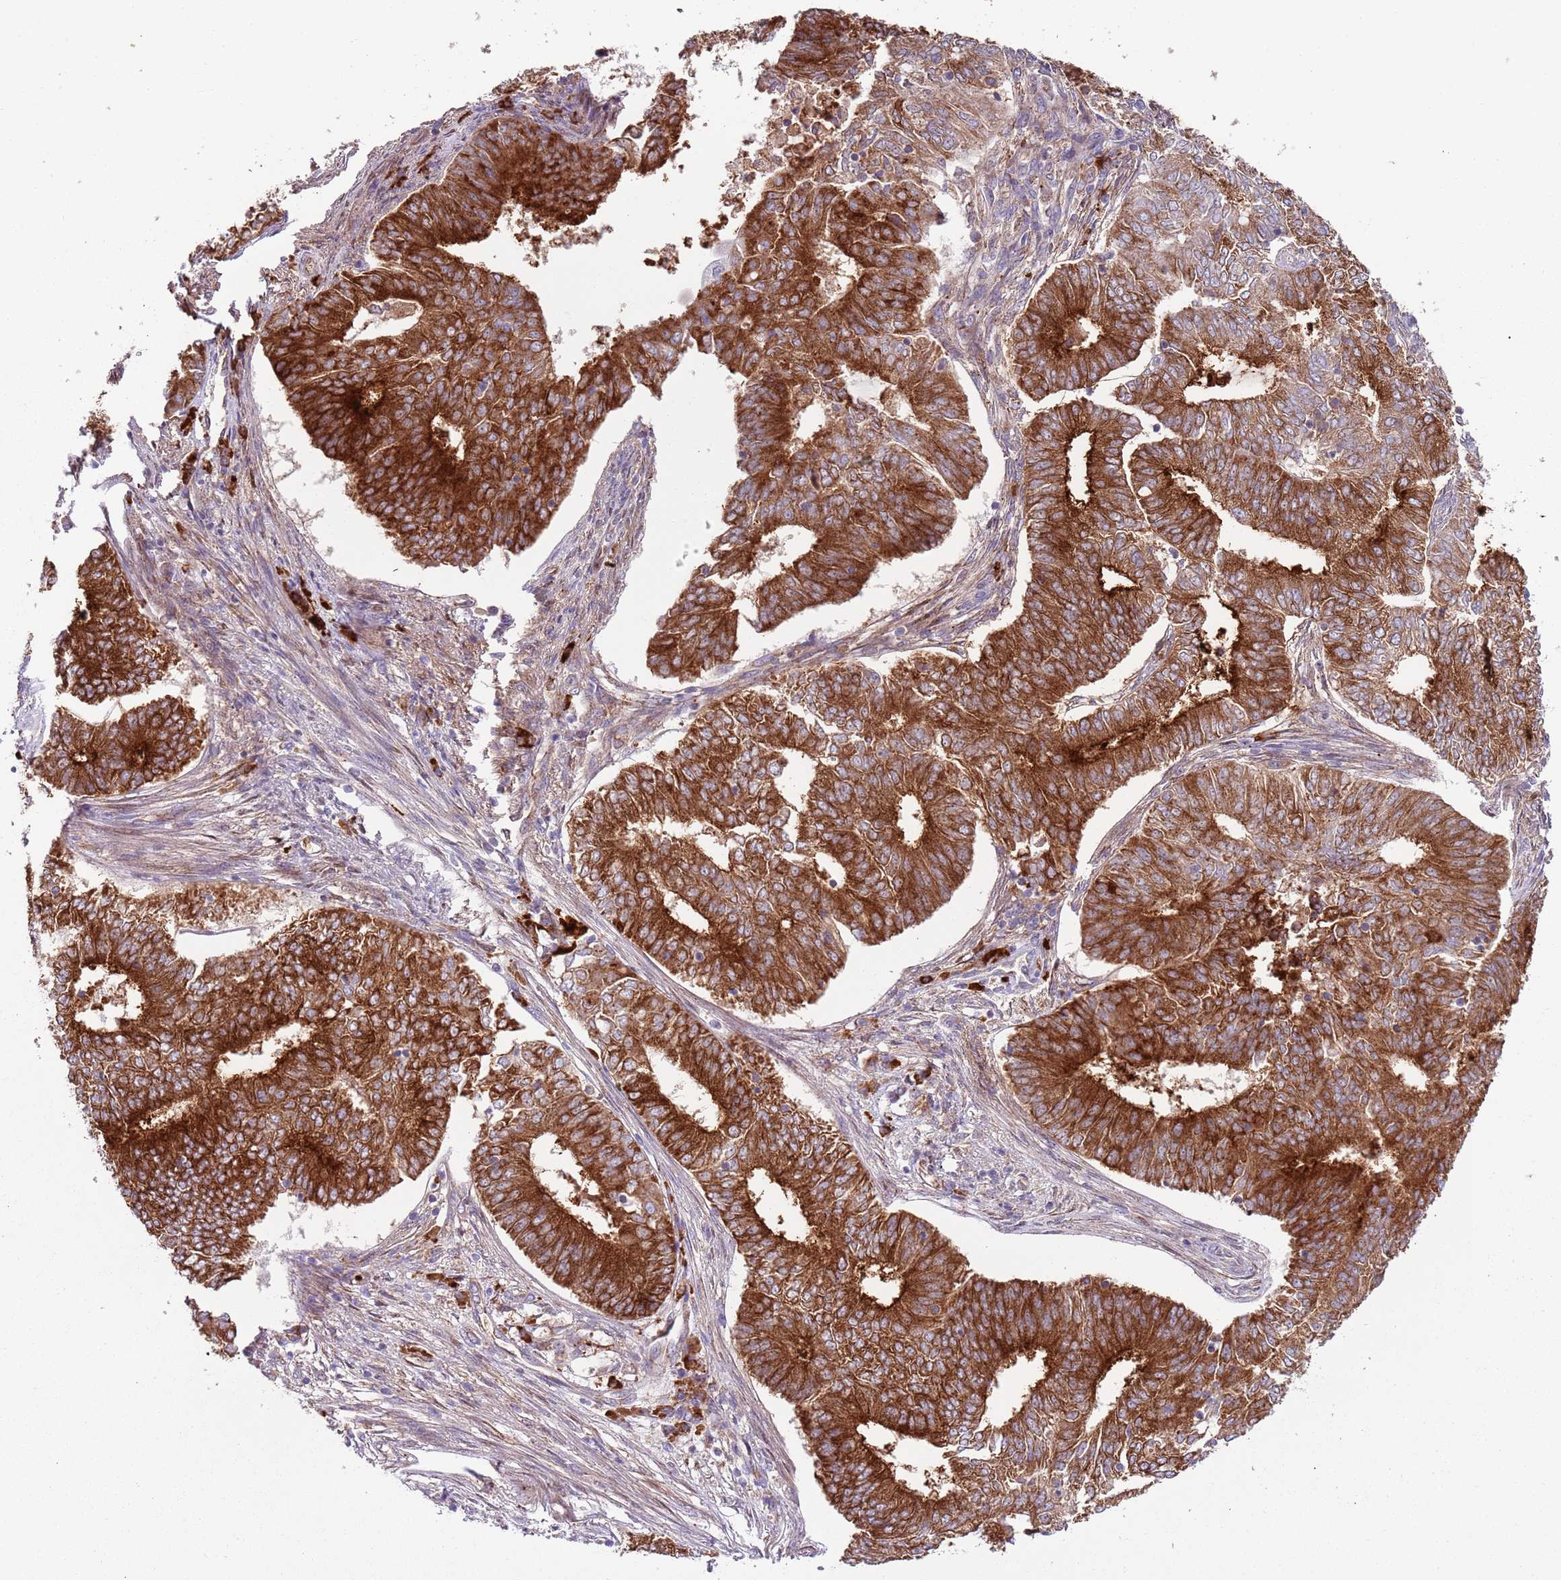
{"staining": {"intensity": "strong", "quantity": ">75%", "location": "cytoplasmic/membranous"}, "tissue": "endometrial cancer", "cell_type": "Tumor cells", "image_type": "cancer", "snomed": [{"axis": "morphology", "description": "Adenocarcinoma, NOS"}, {"axis": "topography", "description": "Endometrium"}], "caption": "Adenocarcinoma (endometrial) stained with a protein marker exhibits strong staining in tumor cells.", "gene": "VWCE", "patient": {"sex": "female", "age": 62}}